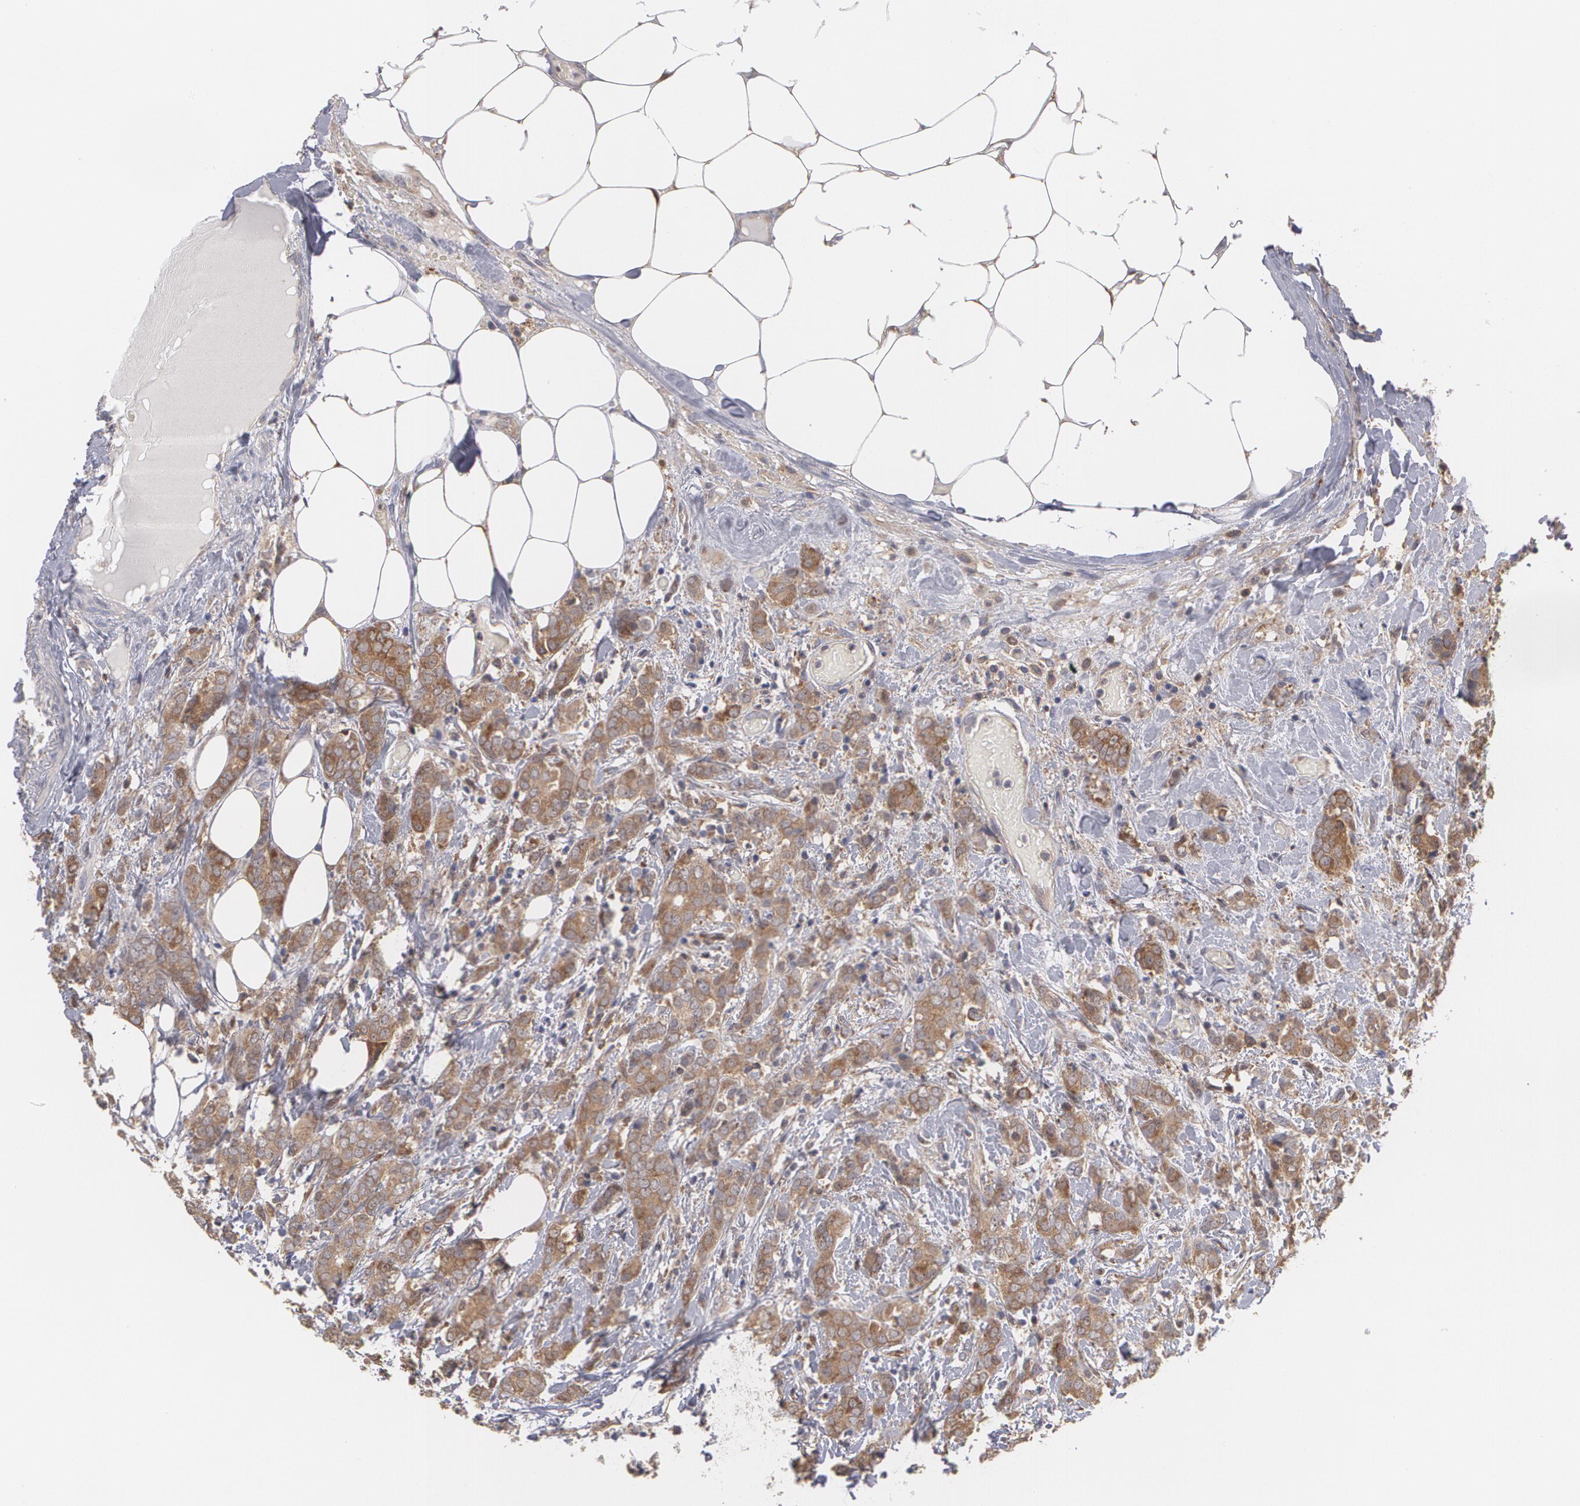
{"staining": {"intensity": "moderate", "quantity": ">75%", "location": "cytoplasmic/membranous"}, "tissue": "breast cancer", "cell_type": "Tumor cells", "image_type": "cancer", "snomed": [{"axis": "morphology", "description": "Duct carcinoma"}, {"axis": "topography", "description": "Breast"}], "caption": "An immunohistochemistry (IHC) histopathology image of tumor tissue is shown. Protein staining in brown shows moderate cytoplasmic/membranous positivity in breast intraductal carcinoma within tumor cells.", "gene": "MTHFD1", "patient": {"sex": "female", "age": 53}}